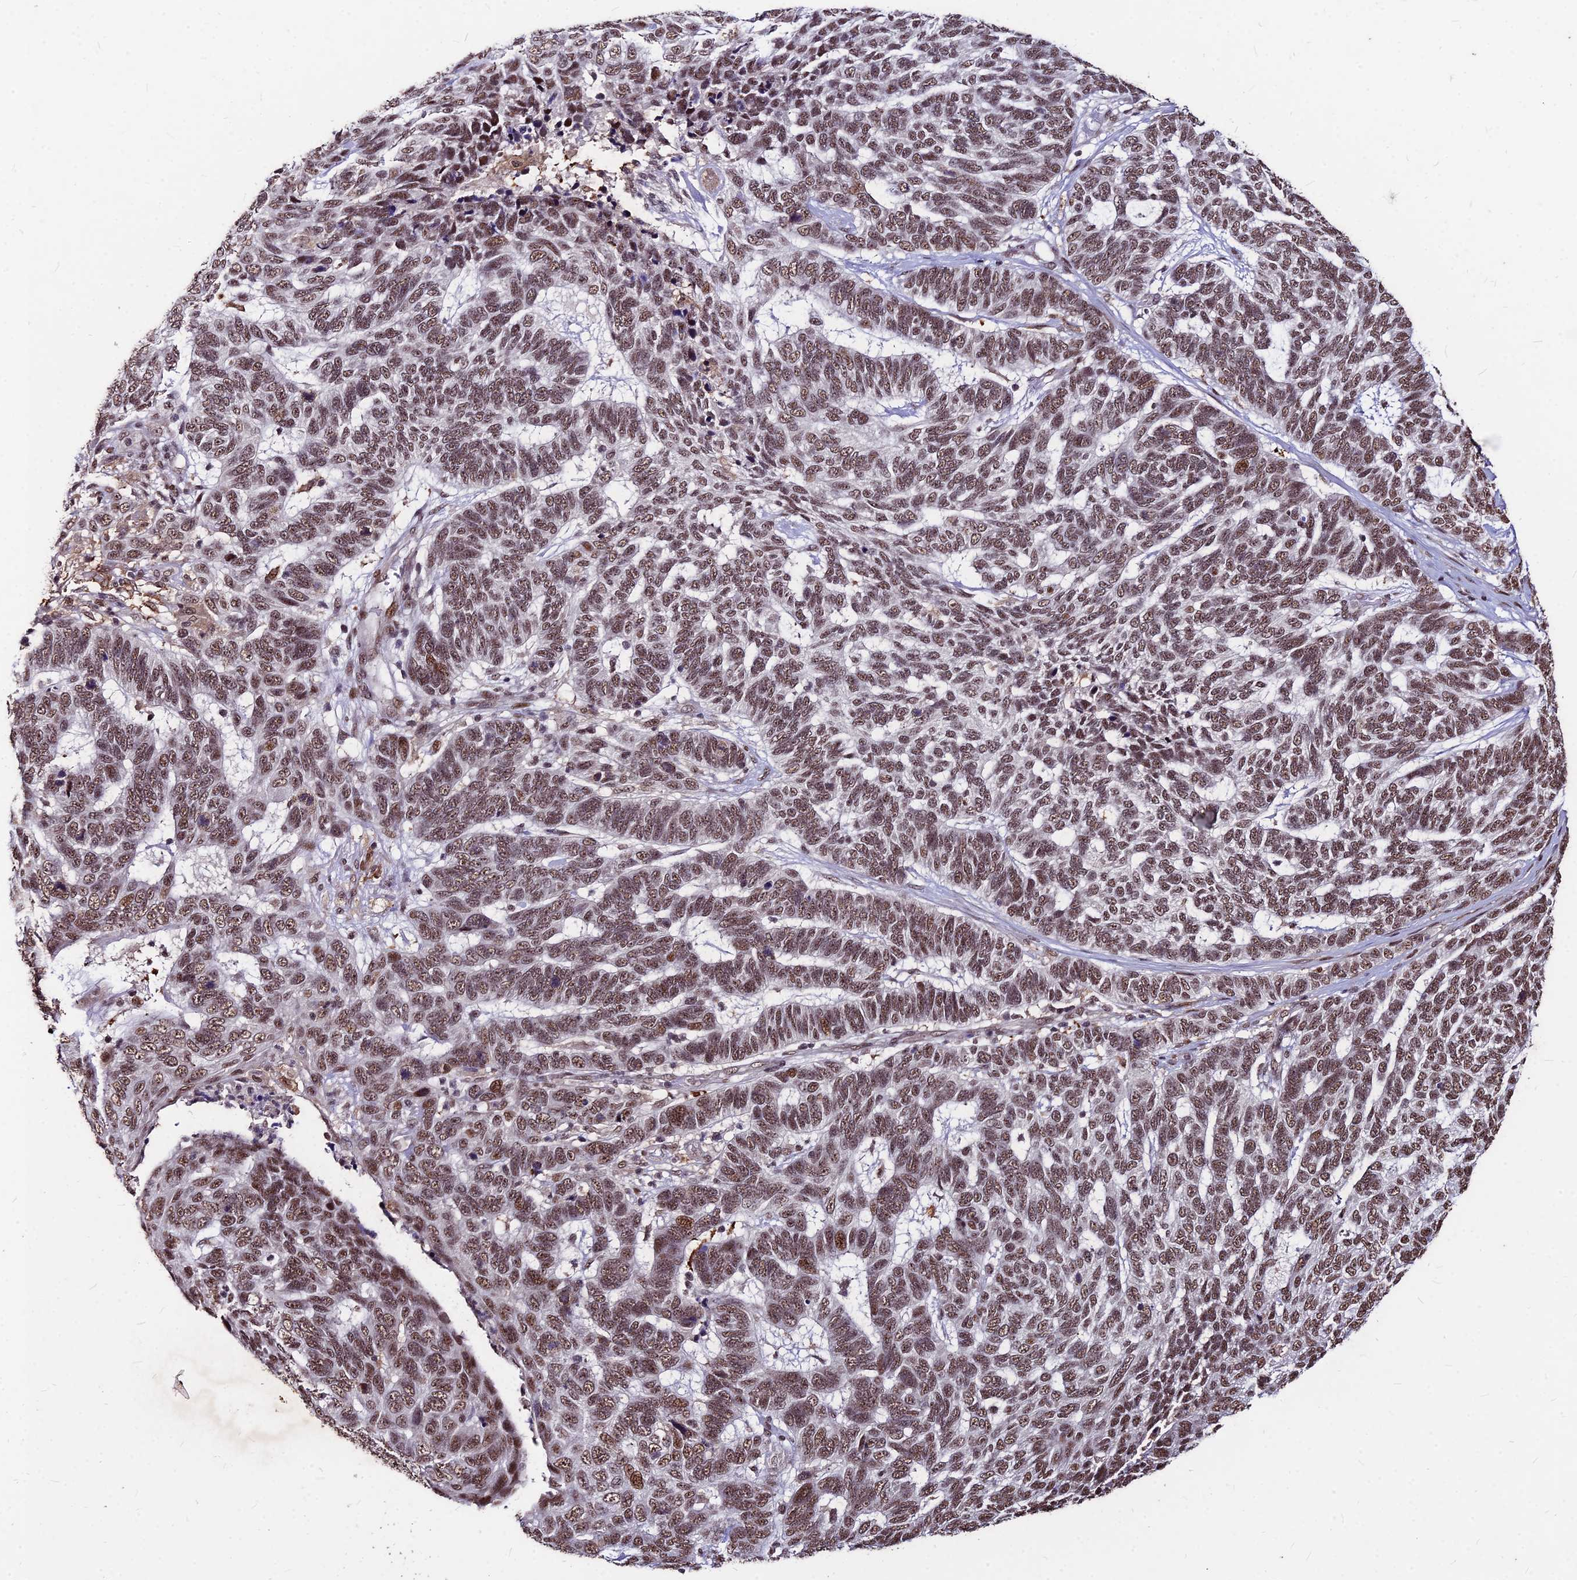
{"staining": {"intensity": "moderate", "quantity": ">75%", "location": "nuclear"}, "tissue": "skin cancer", "cell_type": "Tumor cells", "image_type": "cancer", "snomed": [{"axis": "morphology", "description": "Basal cell carcinoma"}, {"axis": "topography", "description": "Skin"}], "caption": "IHC of skin basal cell carcinoma exhibits medium levels of moderate nuclear staining in about >75% of tumor cells.", "gene": "ZBED4", "patient": {"sex": "female", "age": 65}}